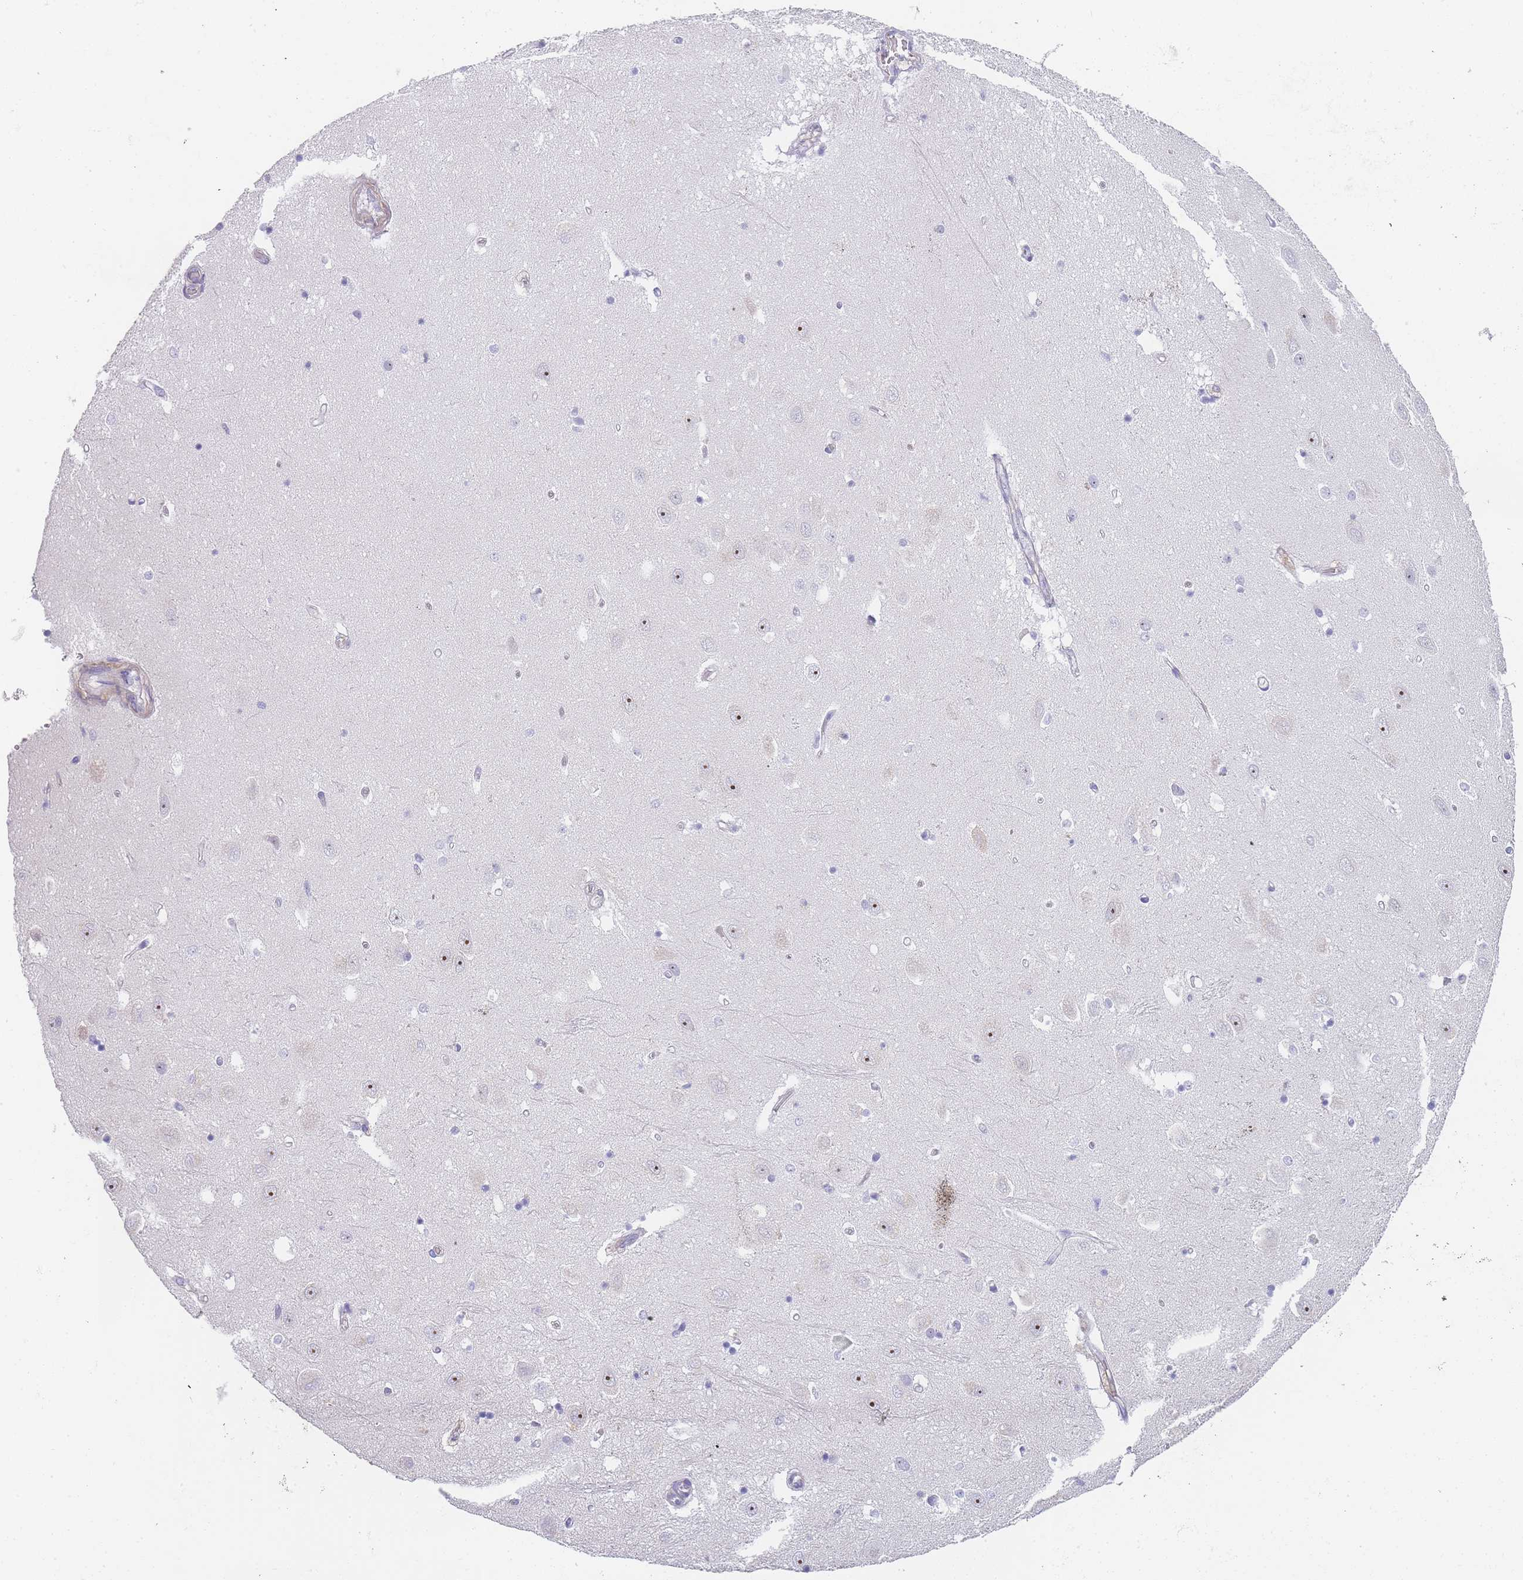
{"staining": {"intensity": "negative", "quantity": "none", "location": "none"}, "tissue": "hippocampus", "cell_type": "Glial cells", "image_type": "normal", "snomed": [{"axis": "morphology", "description": "Normal tissue, NOS"}, {"axis": "topography", "description": "Hippocampus"}], "caption": "IHC of normal hippocampus reveals no positivity in glial cells.", "gene": "NOP14", "patient": {"sex": "female", "age": 64}}